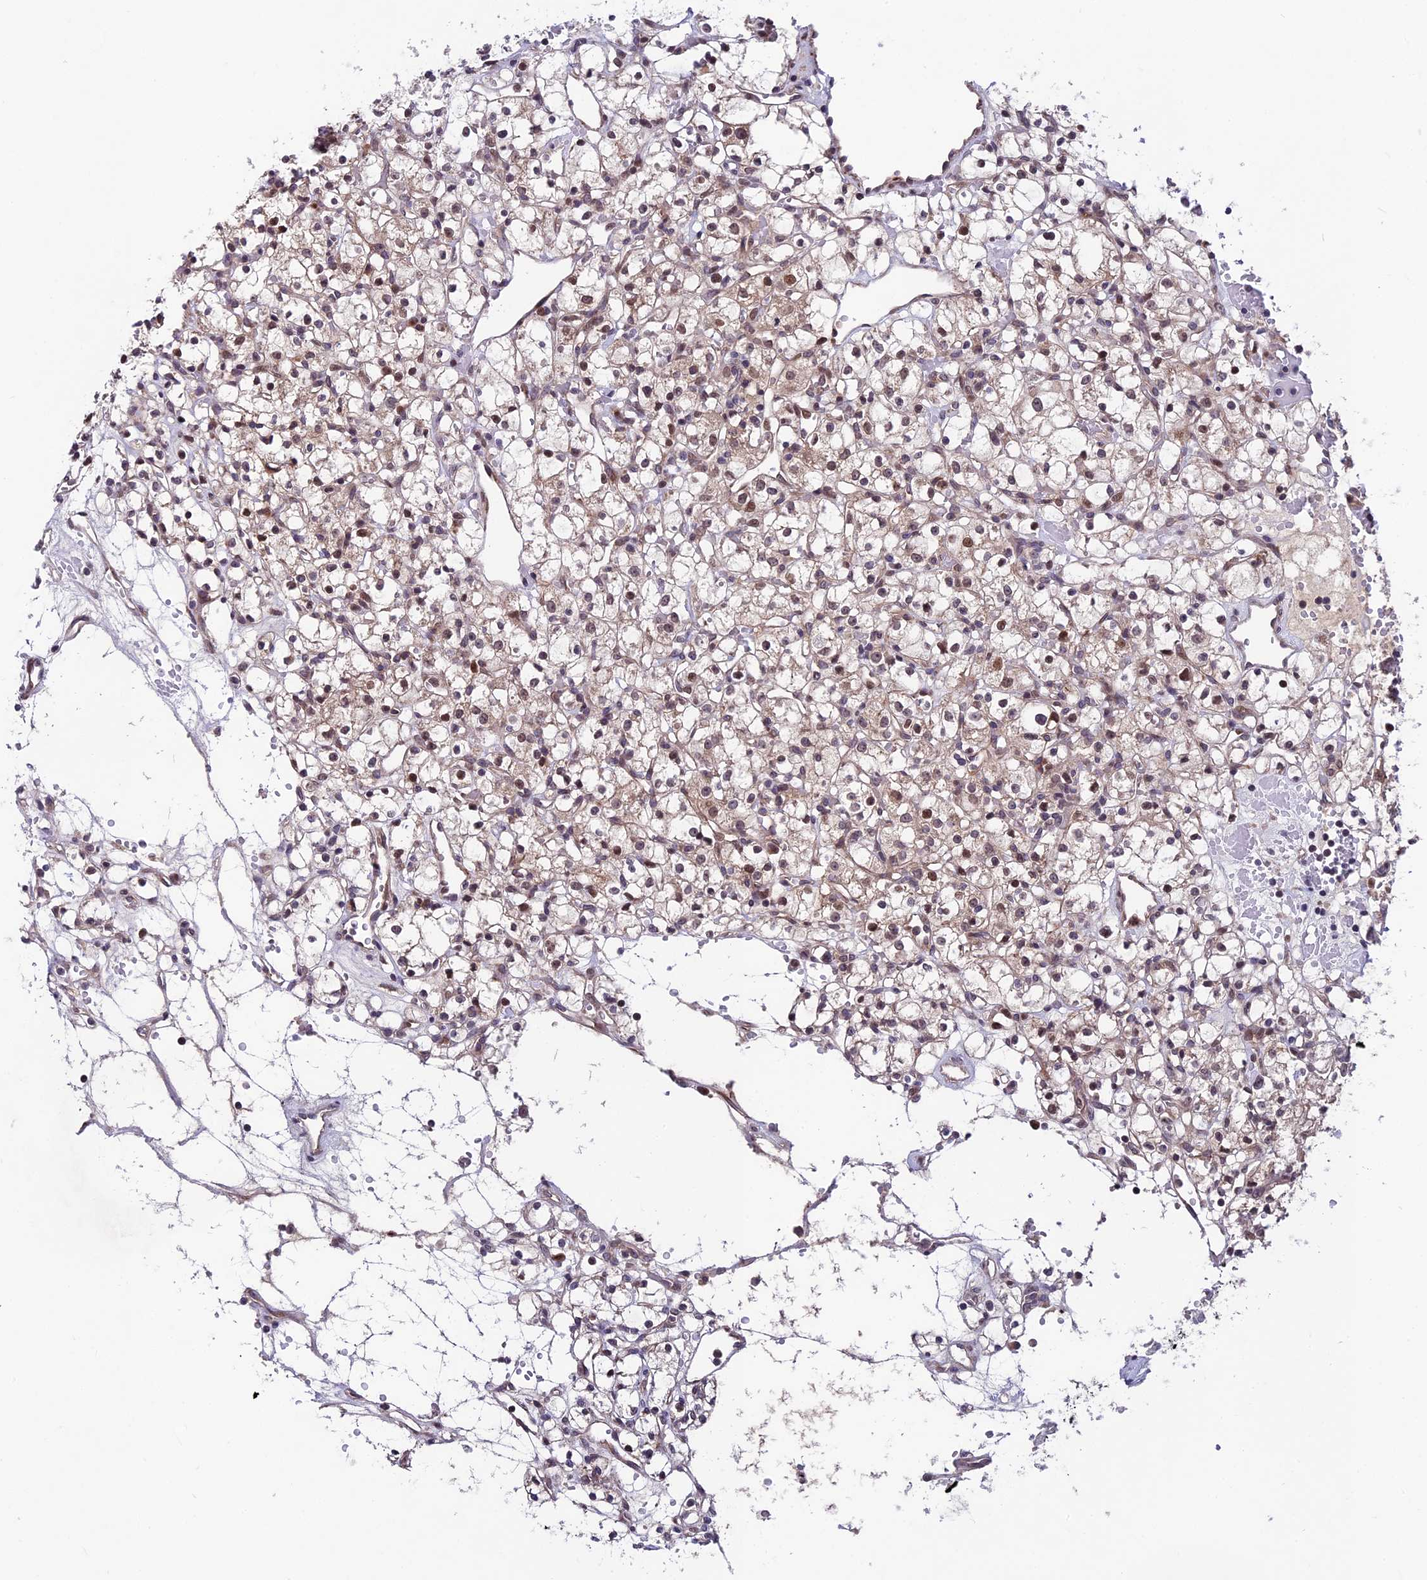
{"staining": {"intensity": "weak", "quantity": ">75%", "location": "cytoplasmic/membranous,nuclear"}, "tissue": "renal cancer", "cell_type": "Tumor cells", "image_type": "cancer", "snomed": [{"axis": "morphology", "description": "Adenocarcinoma, NOS"}, {"axis": "topography", "description": "Kidney"}], "caption": "Tumor cells demonstrate low levels of weak cytoplasmic/membranous and nuclear expression in approximately >75% of cells in renal adenocarcinoma. (brown staining indicates protein expression, while blue staining denotes nuclei).", "gene": "SIPA1L3", "patient": {"sex": "female", "age": 59}}